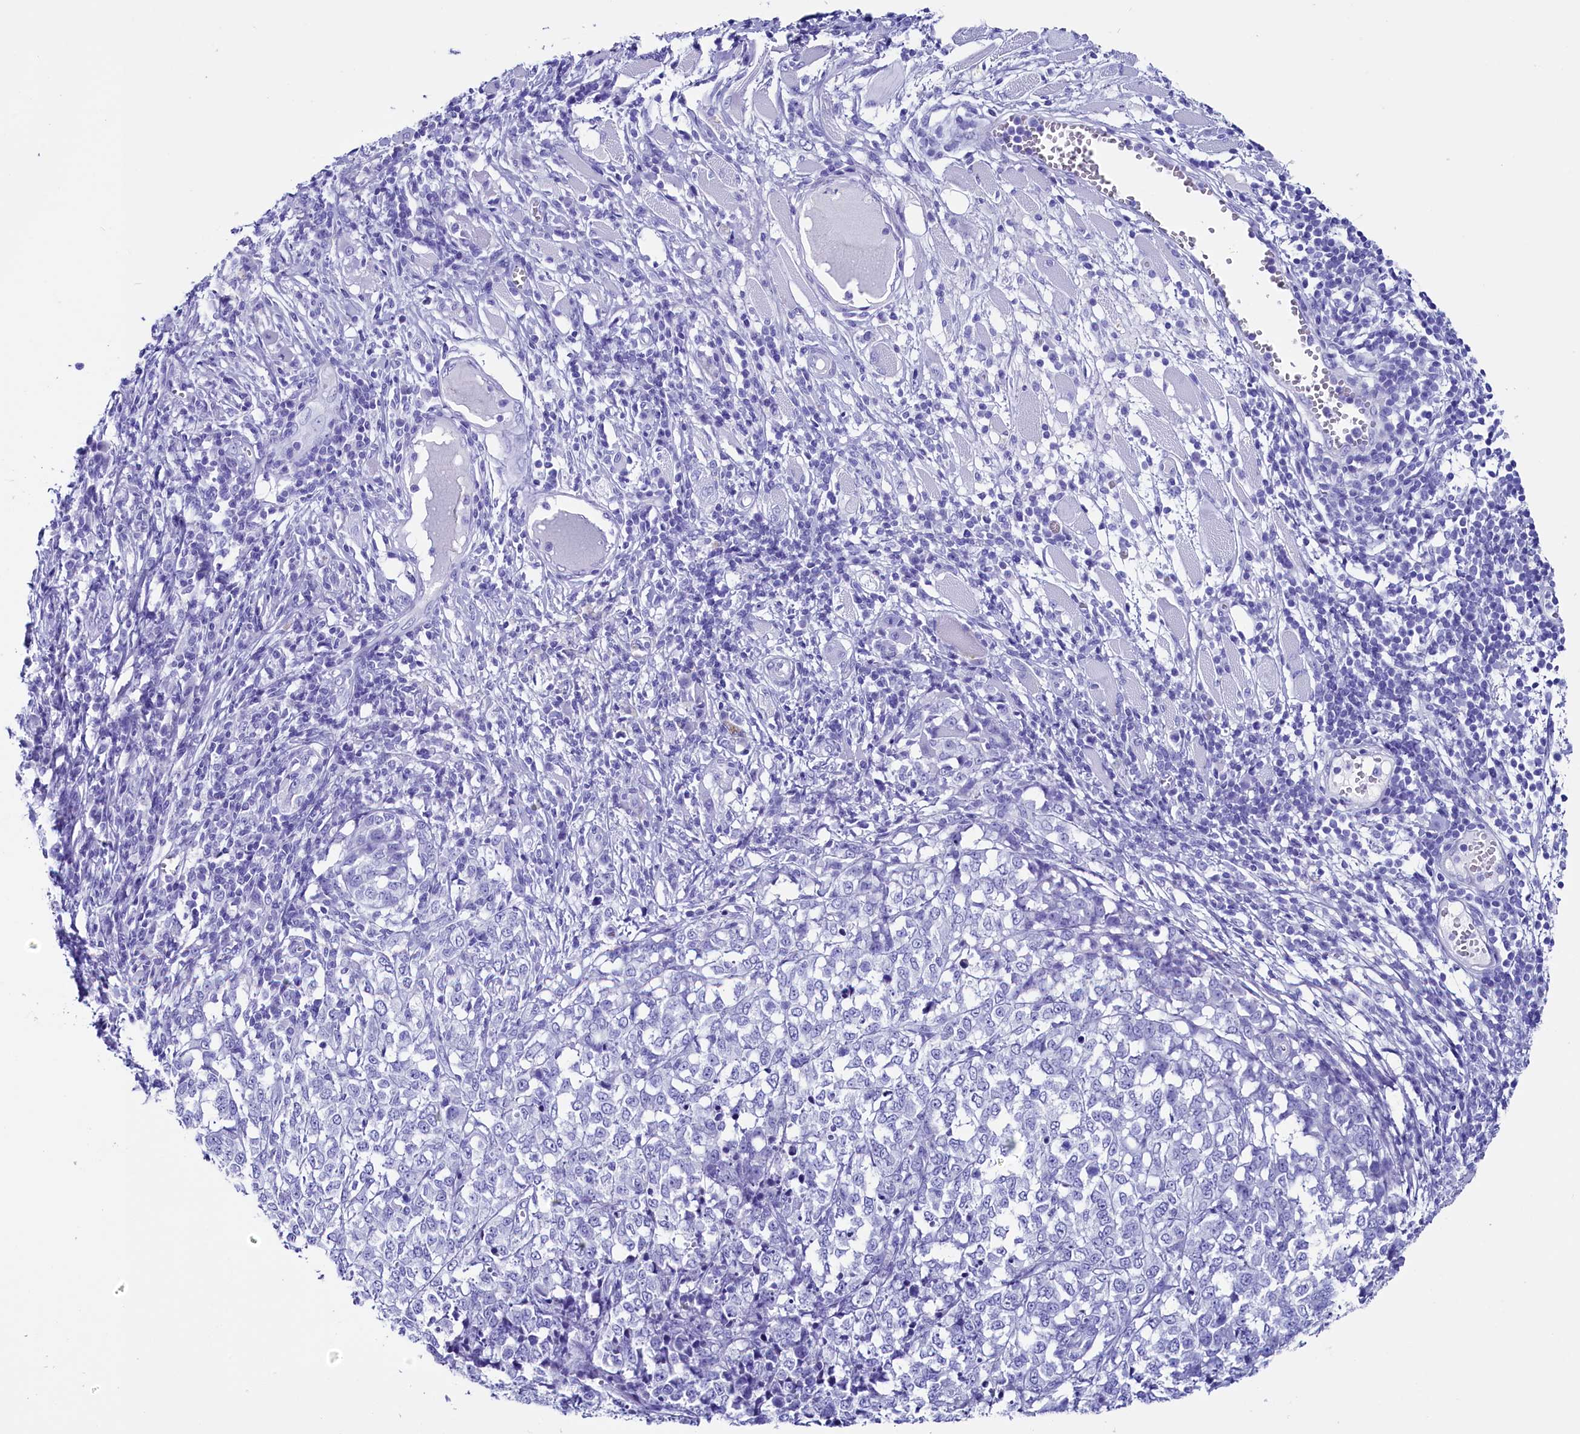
{"staining": {"intensity": "negative", "quantity": "none", "location": "none"}, "tissue": "melanoma", "cell_type": "Tumor cells", "image_type": "cancer", "snomed": [{"axis": "morphology", "description": "Malignant melanoma, NOS"}, {"axis": "topography", "description": "Skin"}], "caption": "Tumor cells show no significant protein staining in melanoma.", "gene": "ANKRD29", "patient": {"sex": "female", "age": 72}}